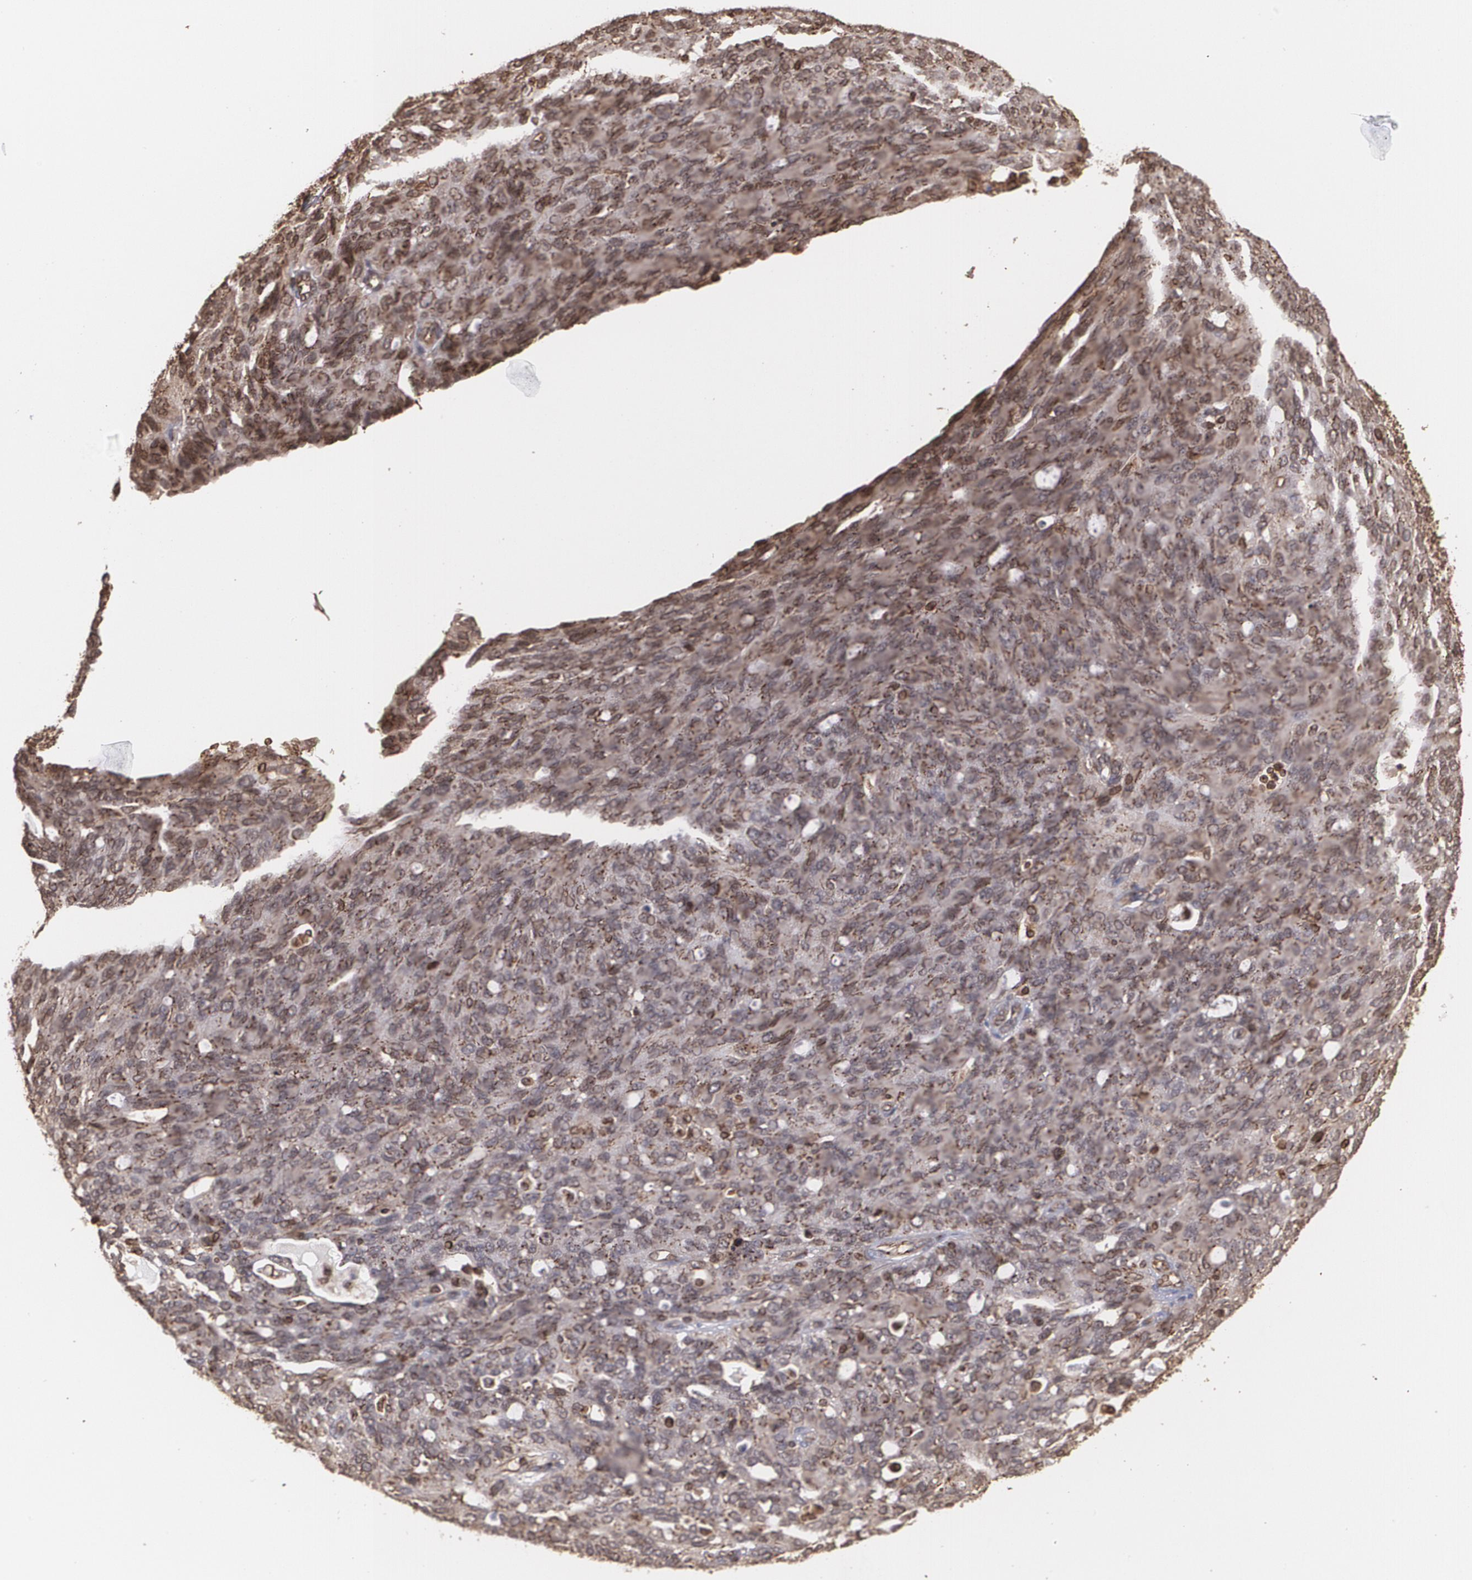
{"staining": {"intensity": "moderate", "quantity": ">75%", "location": "cytoplasmic/membranous"}, "tissue": "ovarian cancer", "cell_type": "Tumor cells", "image_type": "cancer", "snomed": [{"axis": "morphology", "description": "Carcinoma, endometroid"}, {"axis": "topography", "description": "Ovary"}], "caption": "Protein staining of ovarian cancer (endometroid carcinoma) tissue reveals moderate cytoplasmic/membranous positivity in approximately >75% of tumor cells.", "gene": "TRIP11", "patient": {"sex": "female", "age": 60}}